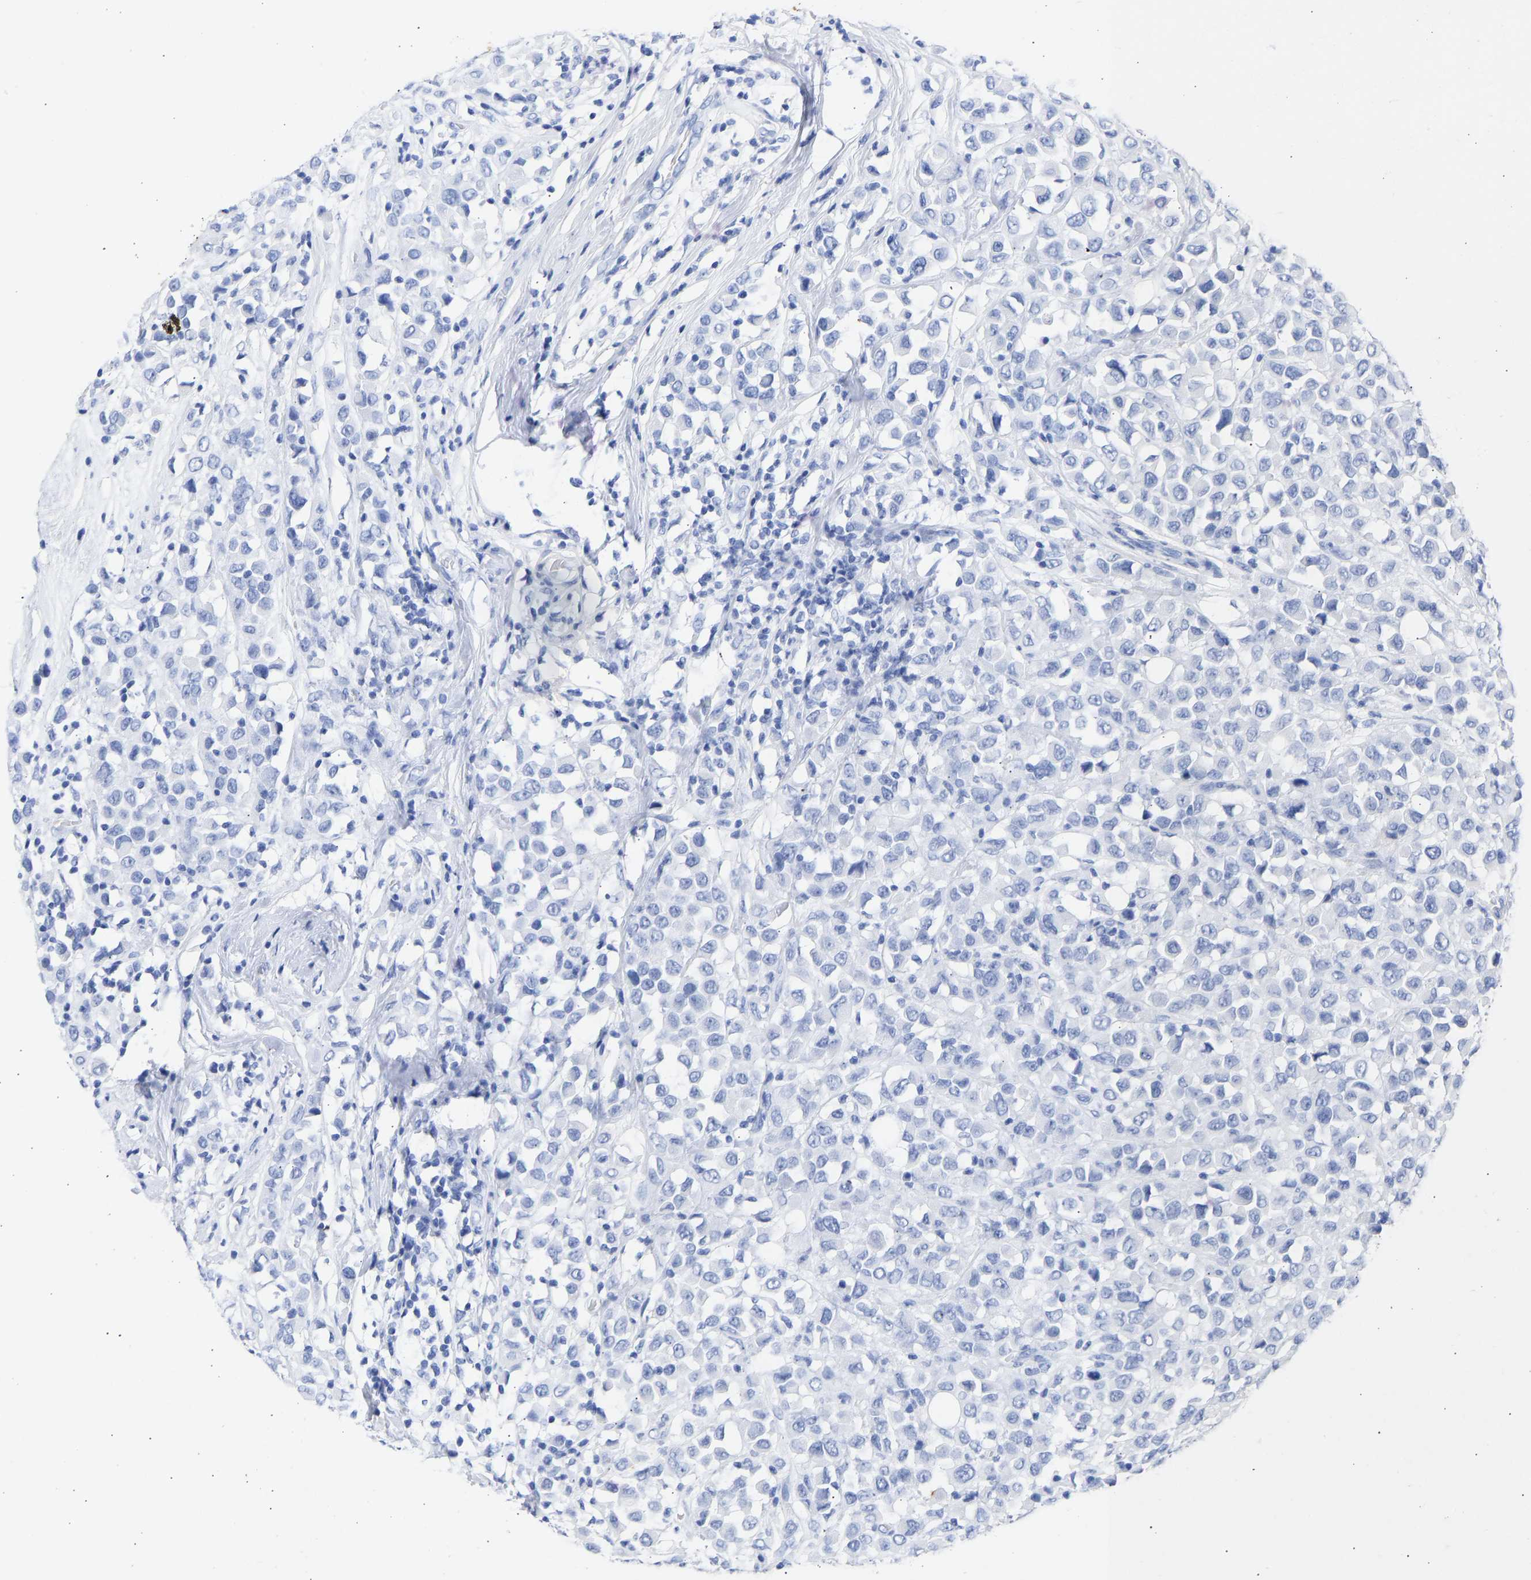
{"staining": {"intensity": "negative", "quantity": "none", "location": "none"}, "tissue": "breast cancer", "cell_type": "Tumor cells", "image_type": "cancer", "snomed": [{"axis": "morphology", "description": "Duct carcinoma"}, {"axis": "topography", "description": "Breast"}], "caption": "A photomicrograph of breast invasive ductal carcinoma stained for a protein shows no brown staining in tumor cells.", "gene": "KRT1", "patient": {"sex": "female", "age": 61}}